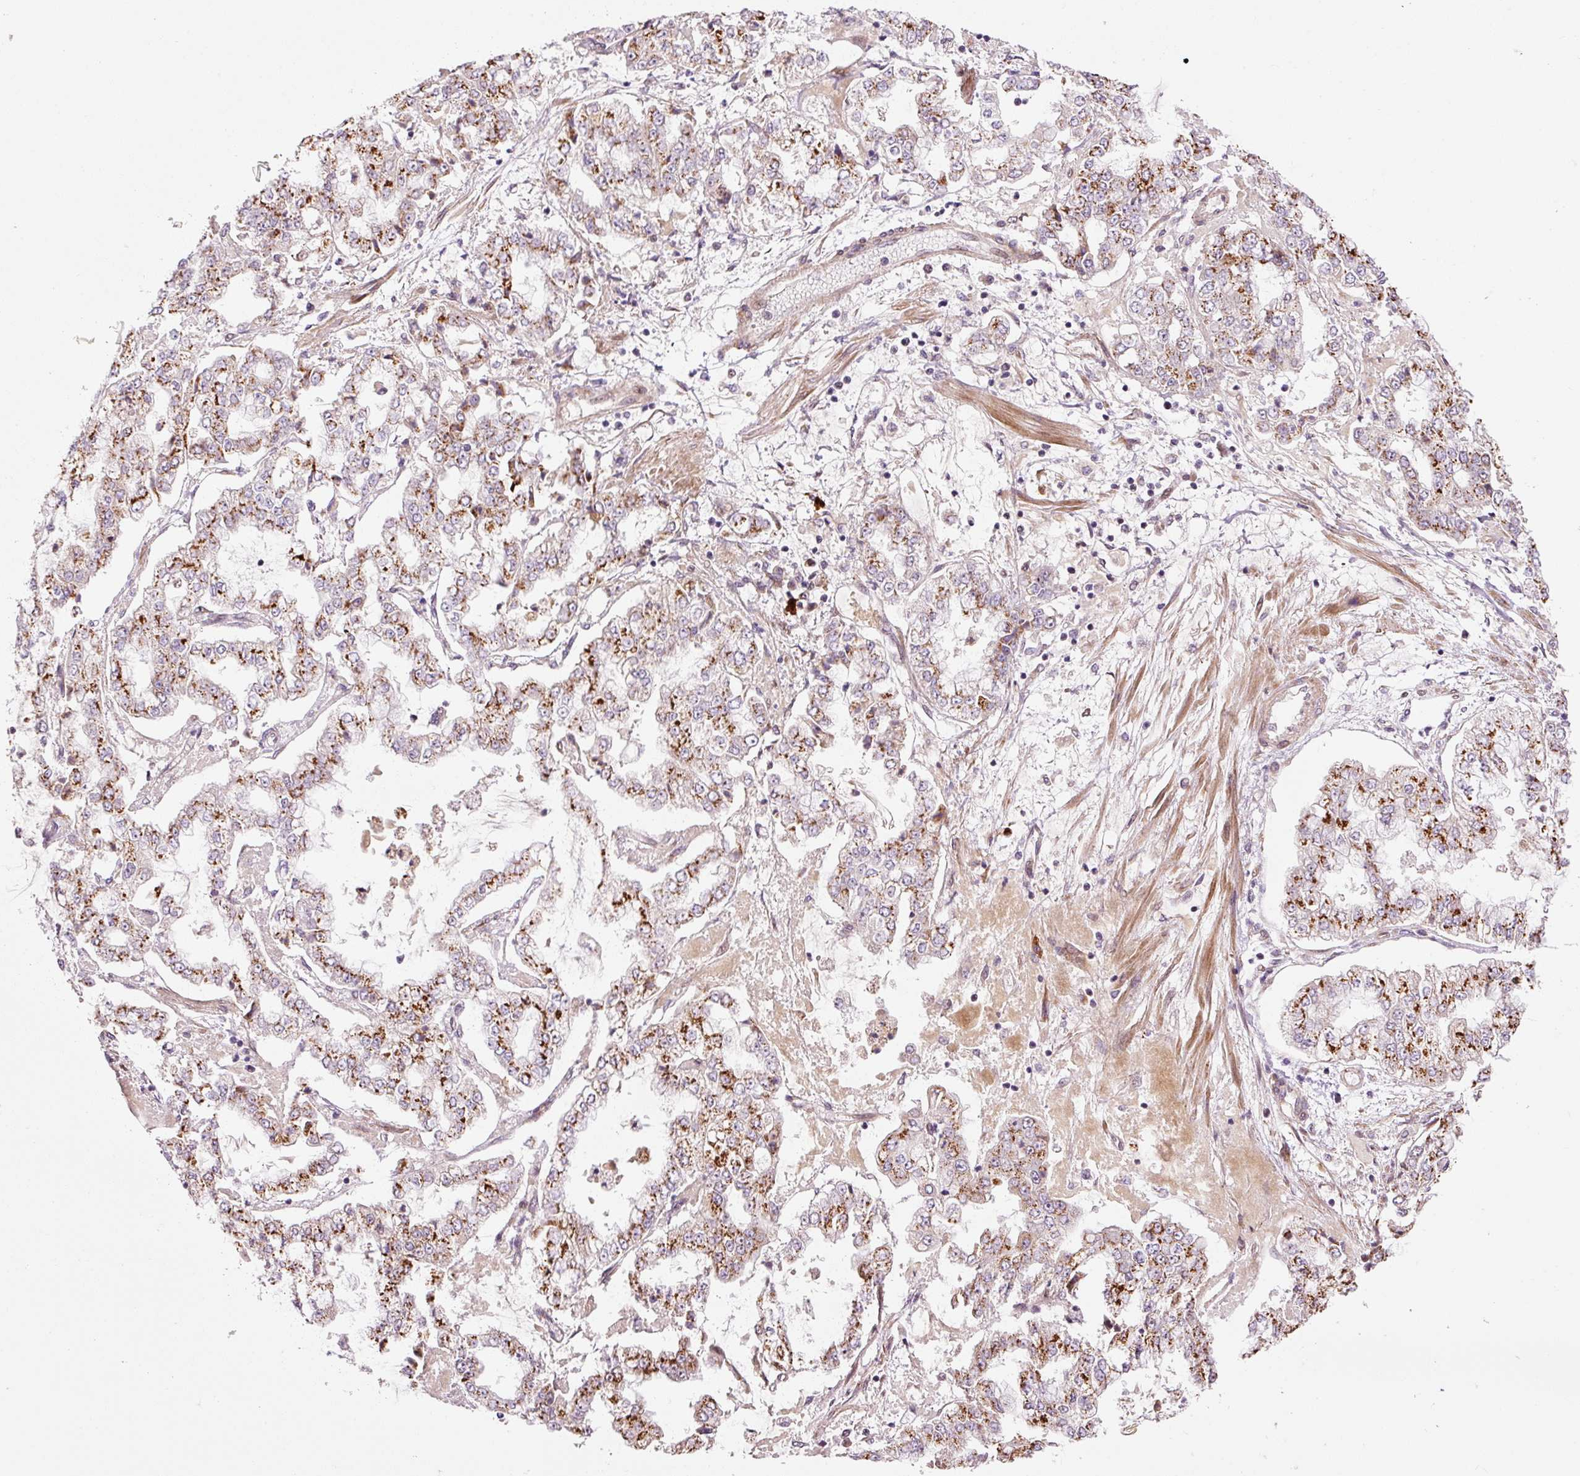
{"staining": {"intensity": "moderate", "quantity": ">75%", "location": "cytoplasmic/membranous"}, "tissue": "stomach cancer", "cell_type": "Tumor cells", "image_type": "cancer", "snomed": [{"axis": "morphology", "description": "Adenocarcinoma, NOS"}, {"axis": "topography", "description": "Stomach"}], "caption": "High-power microscopy captured an immunohistochemistry (IHC) histopathology image of stomach cancer (adenocarcinoma), revealing moderate cytoplasmic/membranous expression in about >75% of tumor cells. (IHC, brightfield microscopy, high magnification).", "gene": "ANKRD20A1", "patient": {"sex": "male", "age": 76}}